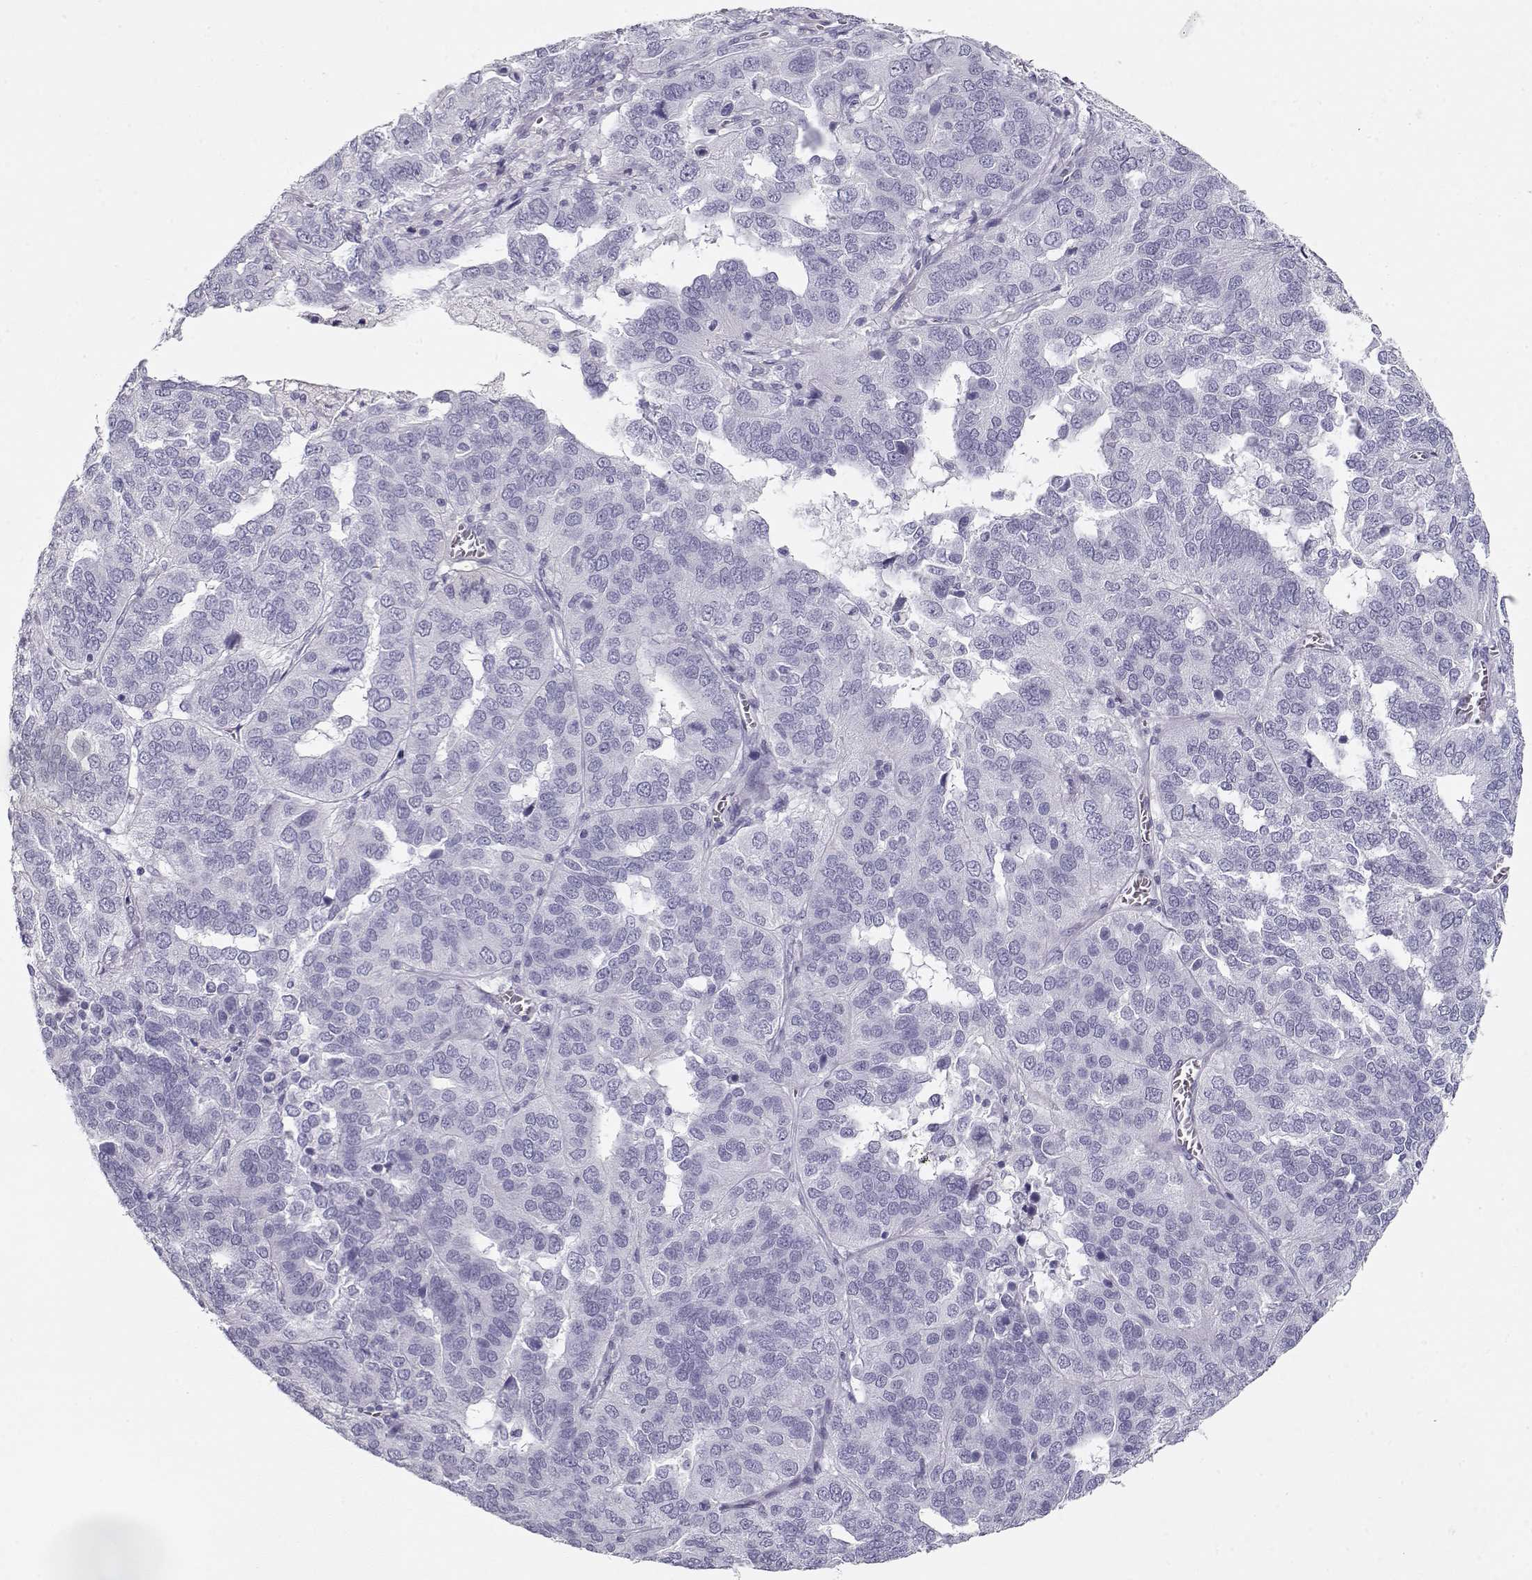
{"staining": {"intensity": "negative", "quantity": "none", "location": "none"}, "tissue": "ovarian cancer", "cell_type": "Tumor cells", "image_type": "cancer", "snomed": [{"axis": "morphology", "description": "Carcinoma, endometroid"}, {"axis": "topography", "description": "Soft tissue"}, {"axis": "topography", "description": "Ovary"}], "caption": "Human ovarian cancer (endometroid carcinoma) stained for a protein using immunohistochemistry reveals no staining in tumor cells.", "gene": "MAGEC1", "patient": {"sex": "female", "age": 52}}